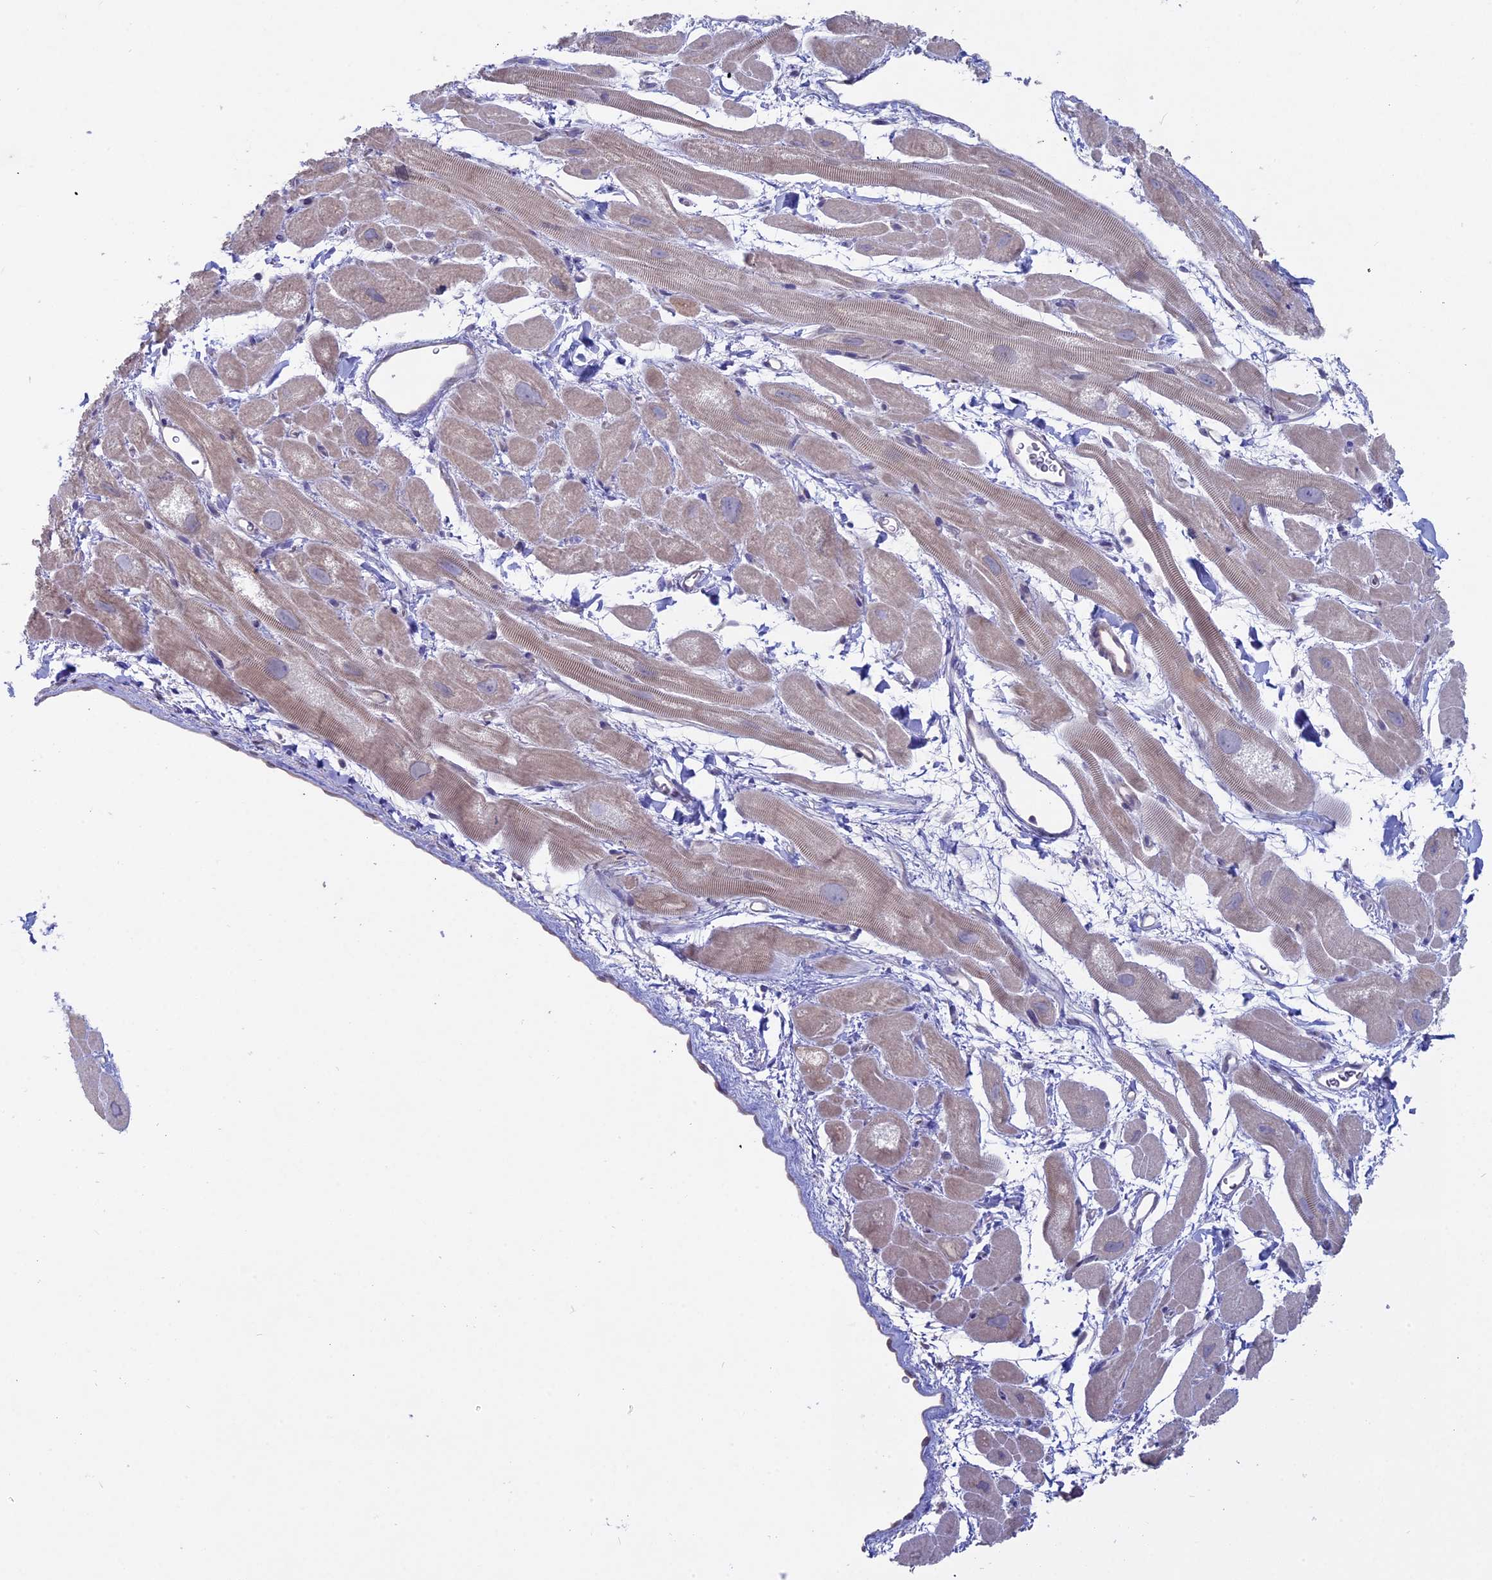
{"staining": {"intensity": "moderate", "quantity": "25%-75%", "location": "cytoplasmic/membranous"}, "tissue": "heart muscle", "cell_type": "Cardiomyocytes", "image_type": "normal", "snomed": [{"axis": "morphology", "description": "Normal tissue, NOS"}, {"axis": "topography", "description": "Heart"}], "caption": "An image showing moderate cytoplasmic/membranous positivity in about 25%-75% of cardiomyocytes in benign heart muscle, as visualized by brown immunohistochemical staining.", "gene": "MYO5B", "patient": {"sex": "male", "age": 49}}